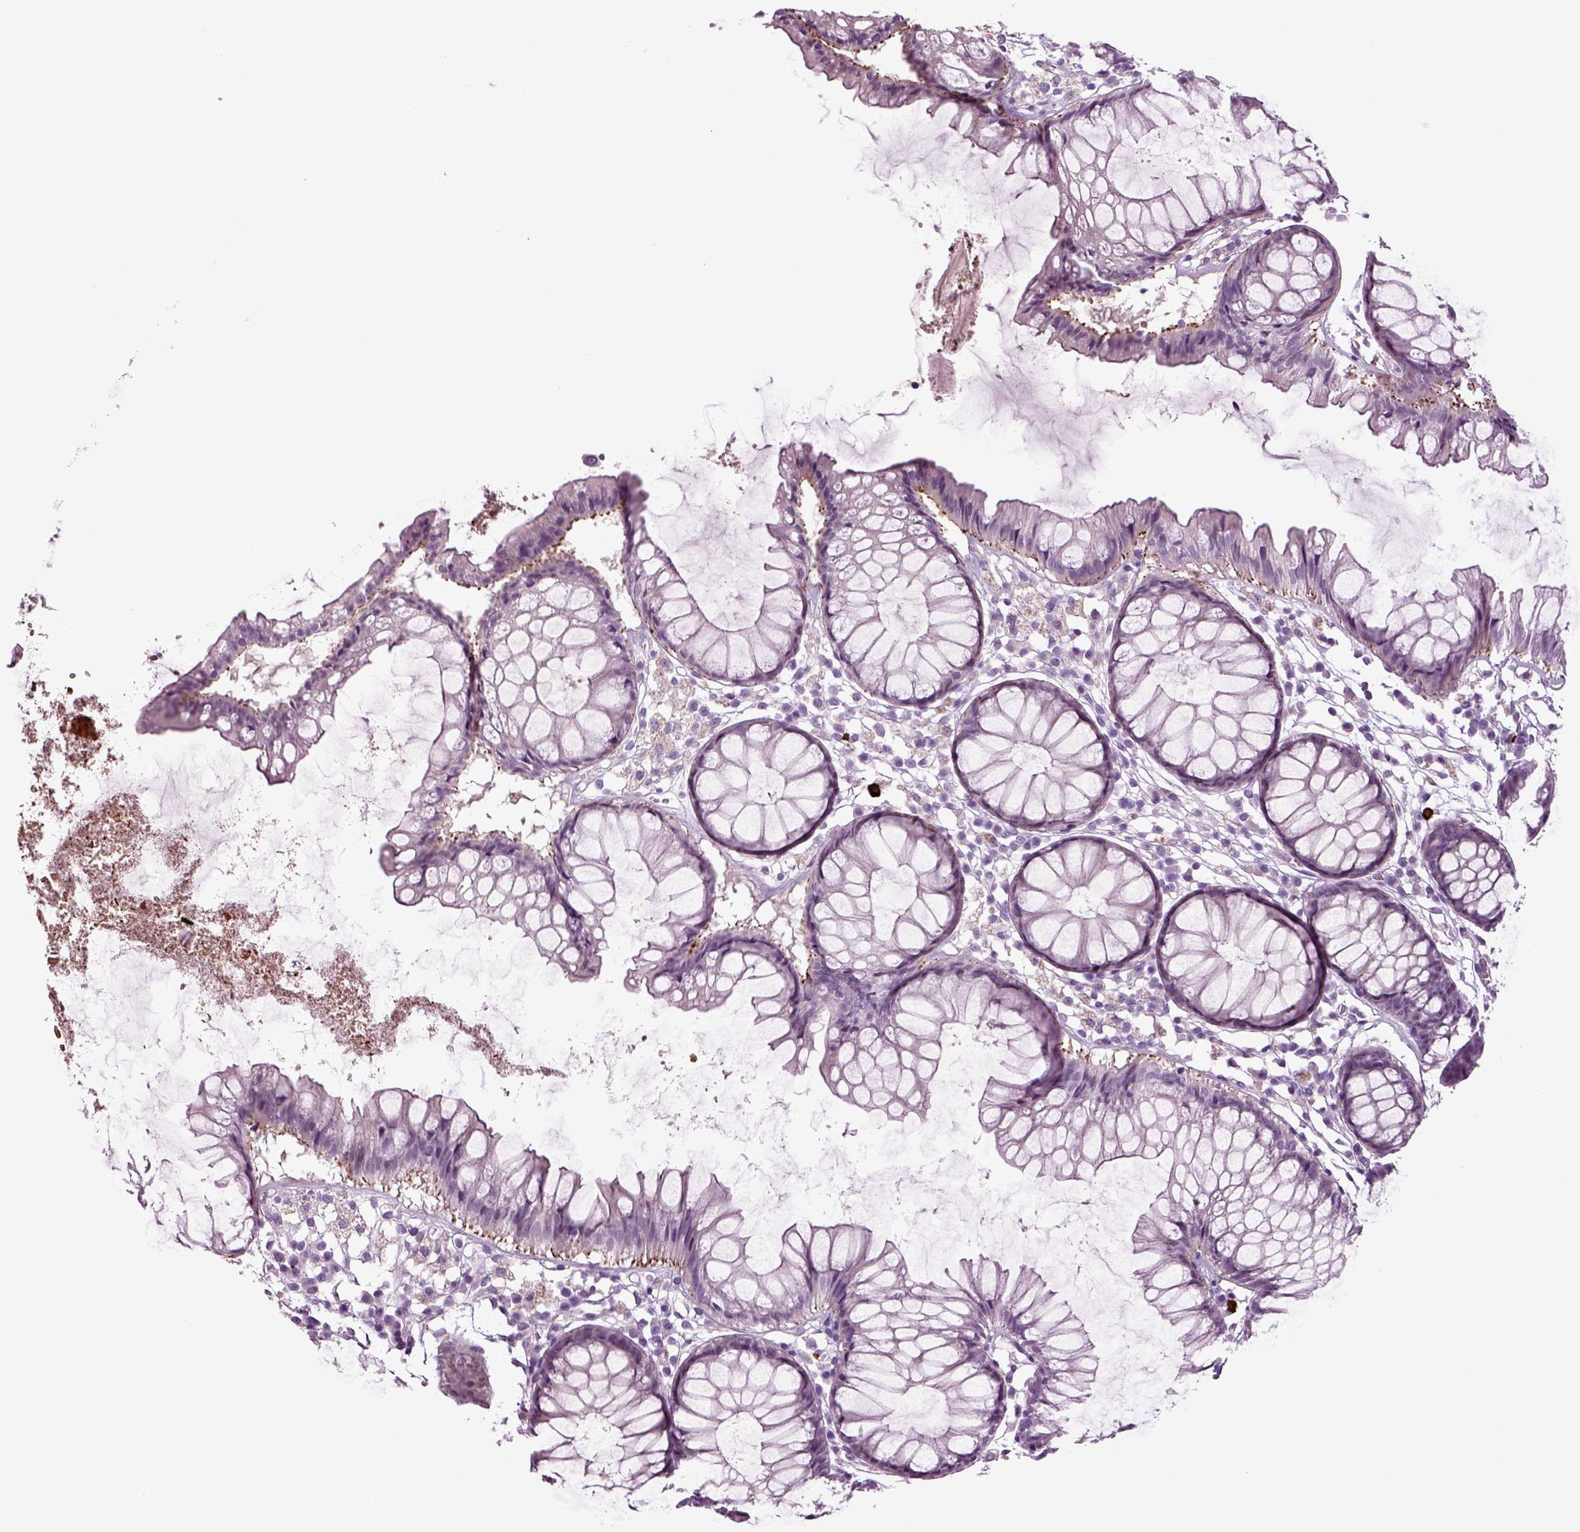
{"staining": {"intensity": "negative", "quantity": "none", "location": "none"}, "tissue": "colon", "cell_type": "Endothelial cells", "image_type": "normal", "snomed": [{"axis": "morphology", "description": "Normal tissue, NOS"}, {"axis": "morphology", "description": "Adenocarcinoma, NOS"}, {"axis": "topography", "description": "Colon"}], "caption": "The micrograph exhibits no significant staining in endothelial cells of colon.", "gene": "FGF11", "patient": {"sex": "male", "age": 65}}